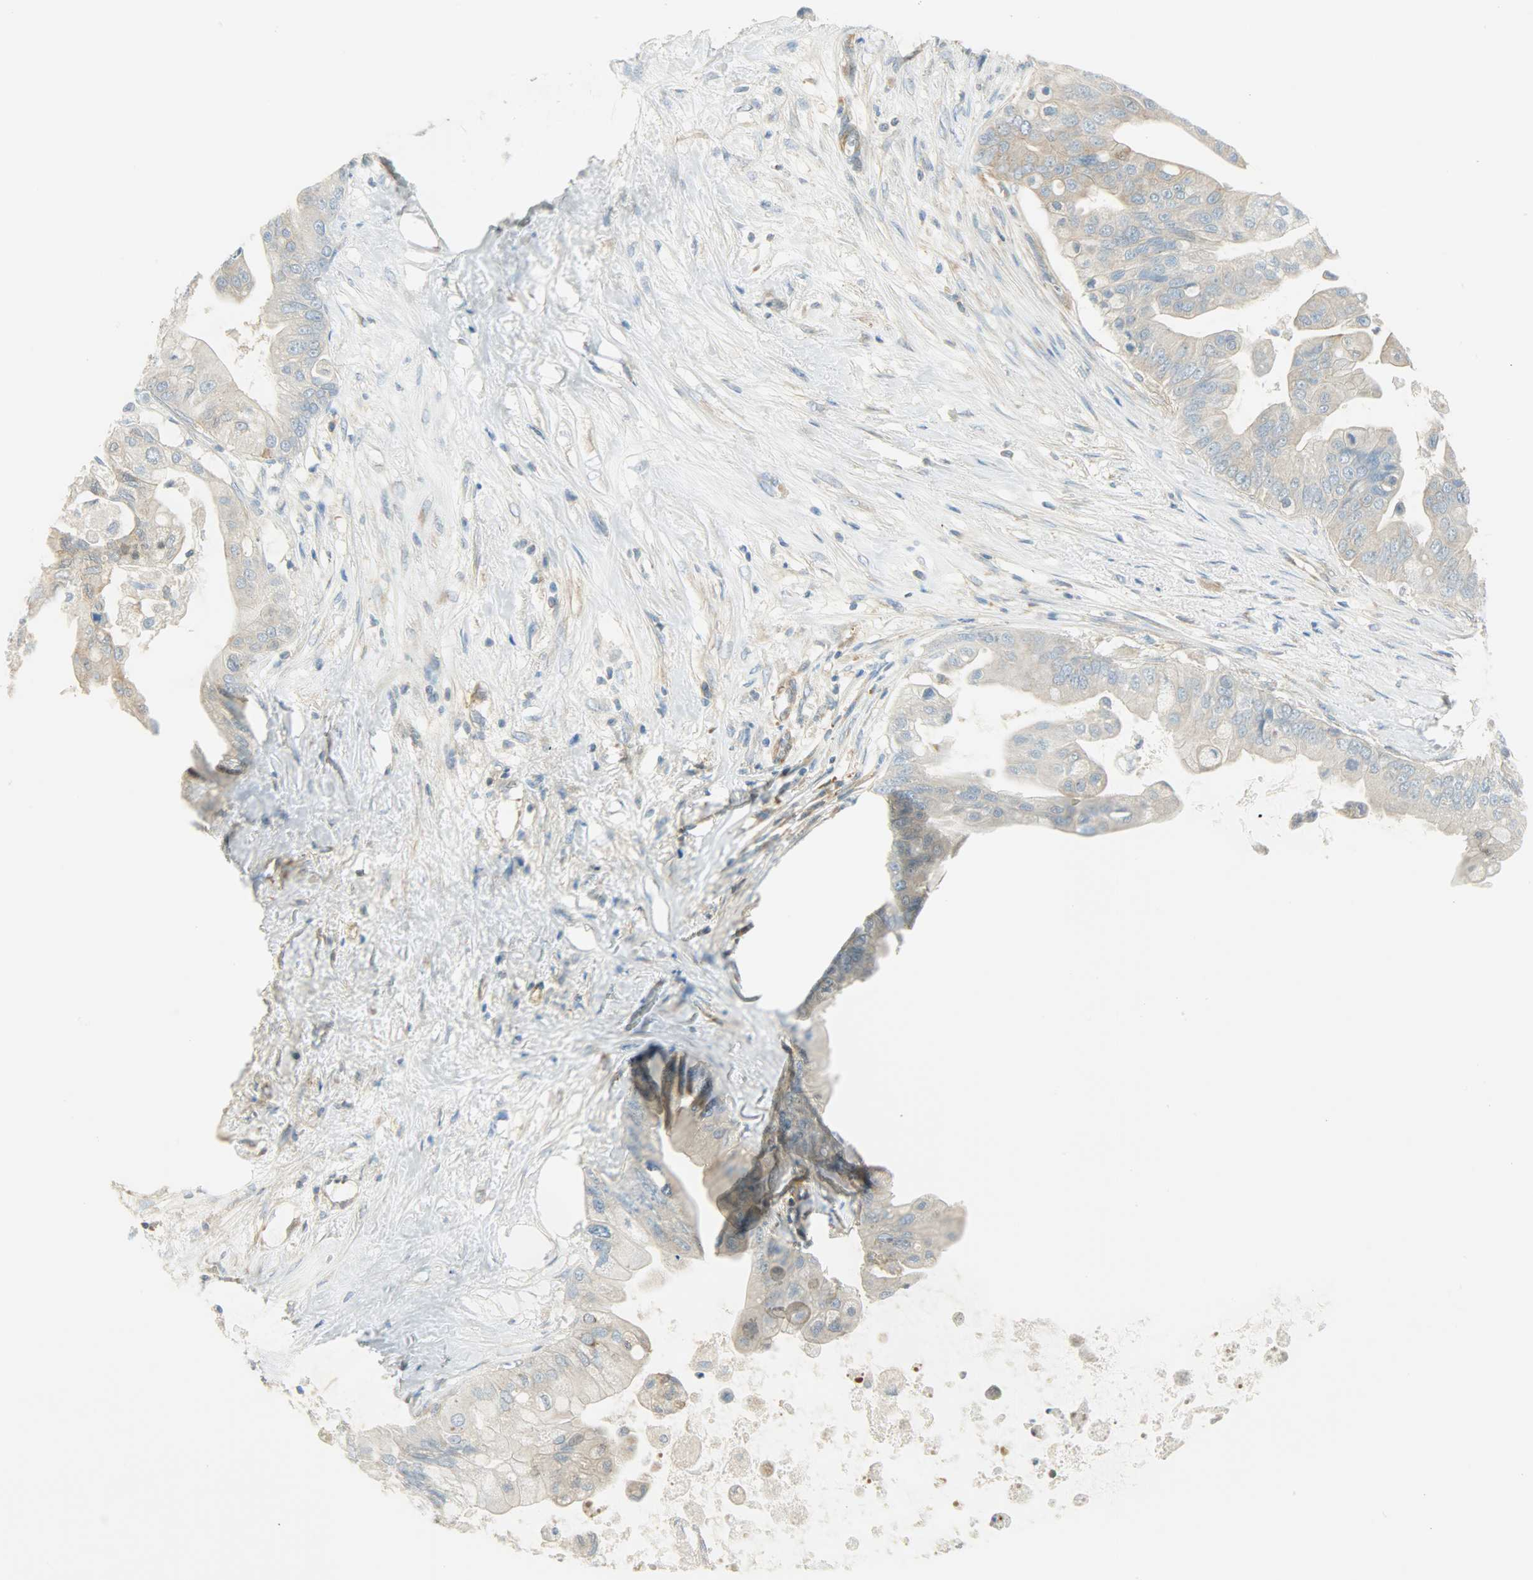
{"staining": {"intensity": "weak", "quantity": "25%-75%", "location": "cytoplasmic/membranous"}, "tissue": "pancreatic cancer", "cell_type": "Tumor cells", "image_type": "cancer", "snomed": [{"axis": "morphology", "description": "Adenocarcinoma, NOS"}, {"axis": "topography", "description": "Pancreas"}], "caption": "A brown stain labels weak cytoplasmic/membranous staining of a protein in human adenocarcinoma (pancreatic) tumor cells.", "gene": "TSC22D2", "patient": {"sex": "female", "age": 75}}